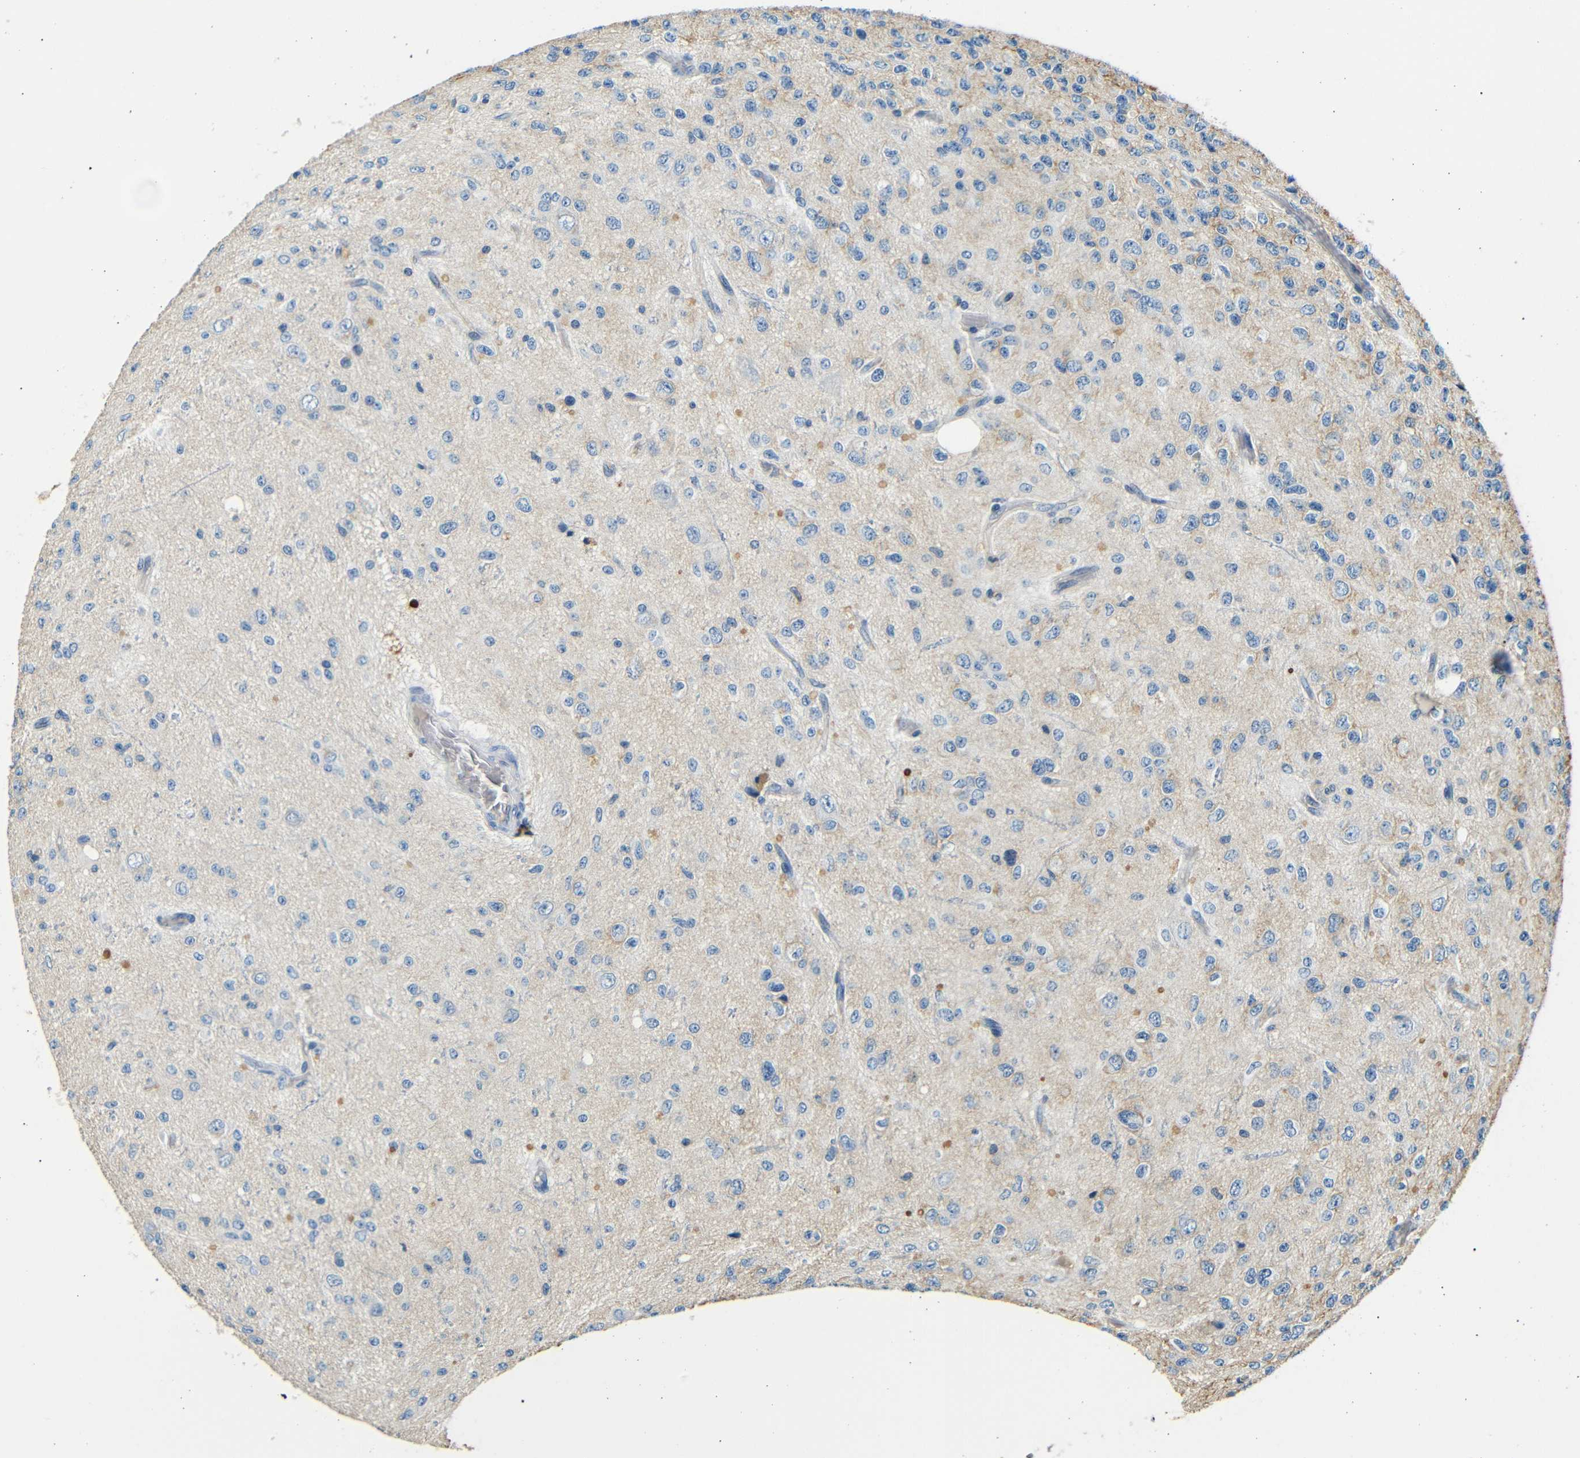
{"staining": {"intensity": "negative", "quantity": "none", "location": "none"}, "tissue": "glioma", "cell_type": "Tumor cells", "image_type": "cancer", "snomed": [{"axis": "morphology", "description": "Glioma, malignant, High grade"}, {"axis": "topography", "description": "pancreas cauda"}], "caption": "High power microscopy photomicrograph of an immunohistochemistry (IHC) histopathology image of glioma, revealing no significant expression in tumor cells.", "gene": "LHCGR", "patient": {"sex": "male", "age": 60}}